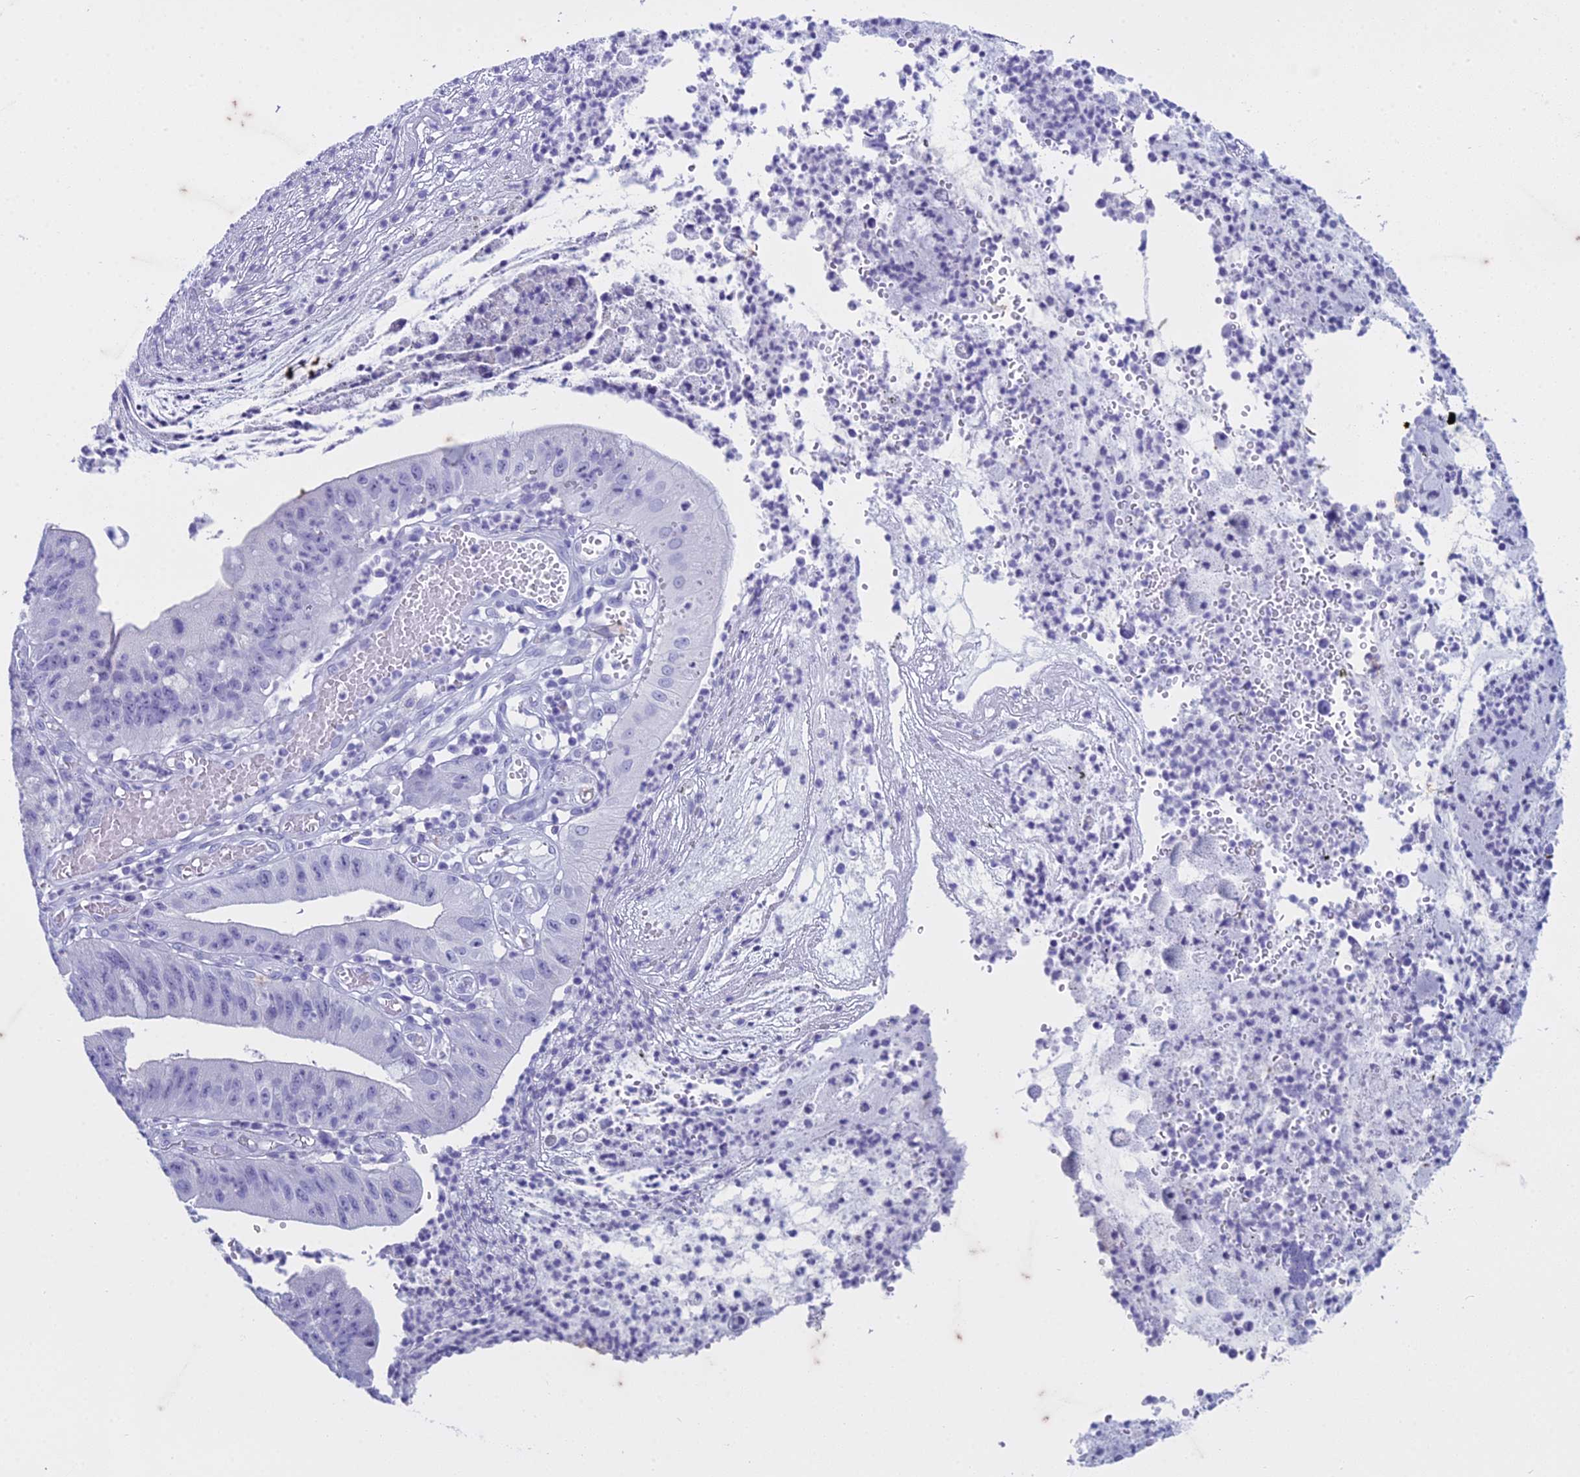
{"staining": {"intensity": "negative", "quantity": "none", "location": "none"}, "tissue": "stomach cancer", "cell_type": "Tumor cells", "image_type": "cancer", "snomed": [{"axis": "morphology", "description": "Adenocarcinoma, NOS"}, {"axis": "topography", "description": "Stomach"}], "caption": "Tumor cells are negative for brown protein staining in stomach adenocarcinoma.", "gene": "HMGB4", "patient": {"sex": "male", "age": 59}}